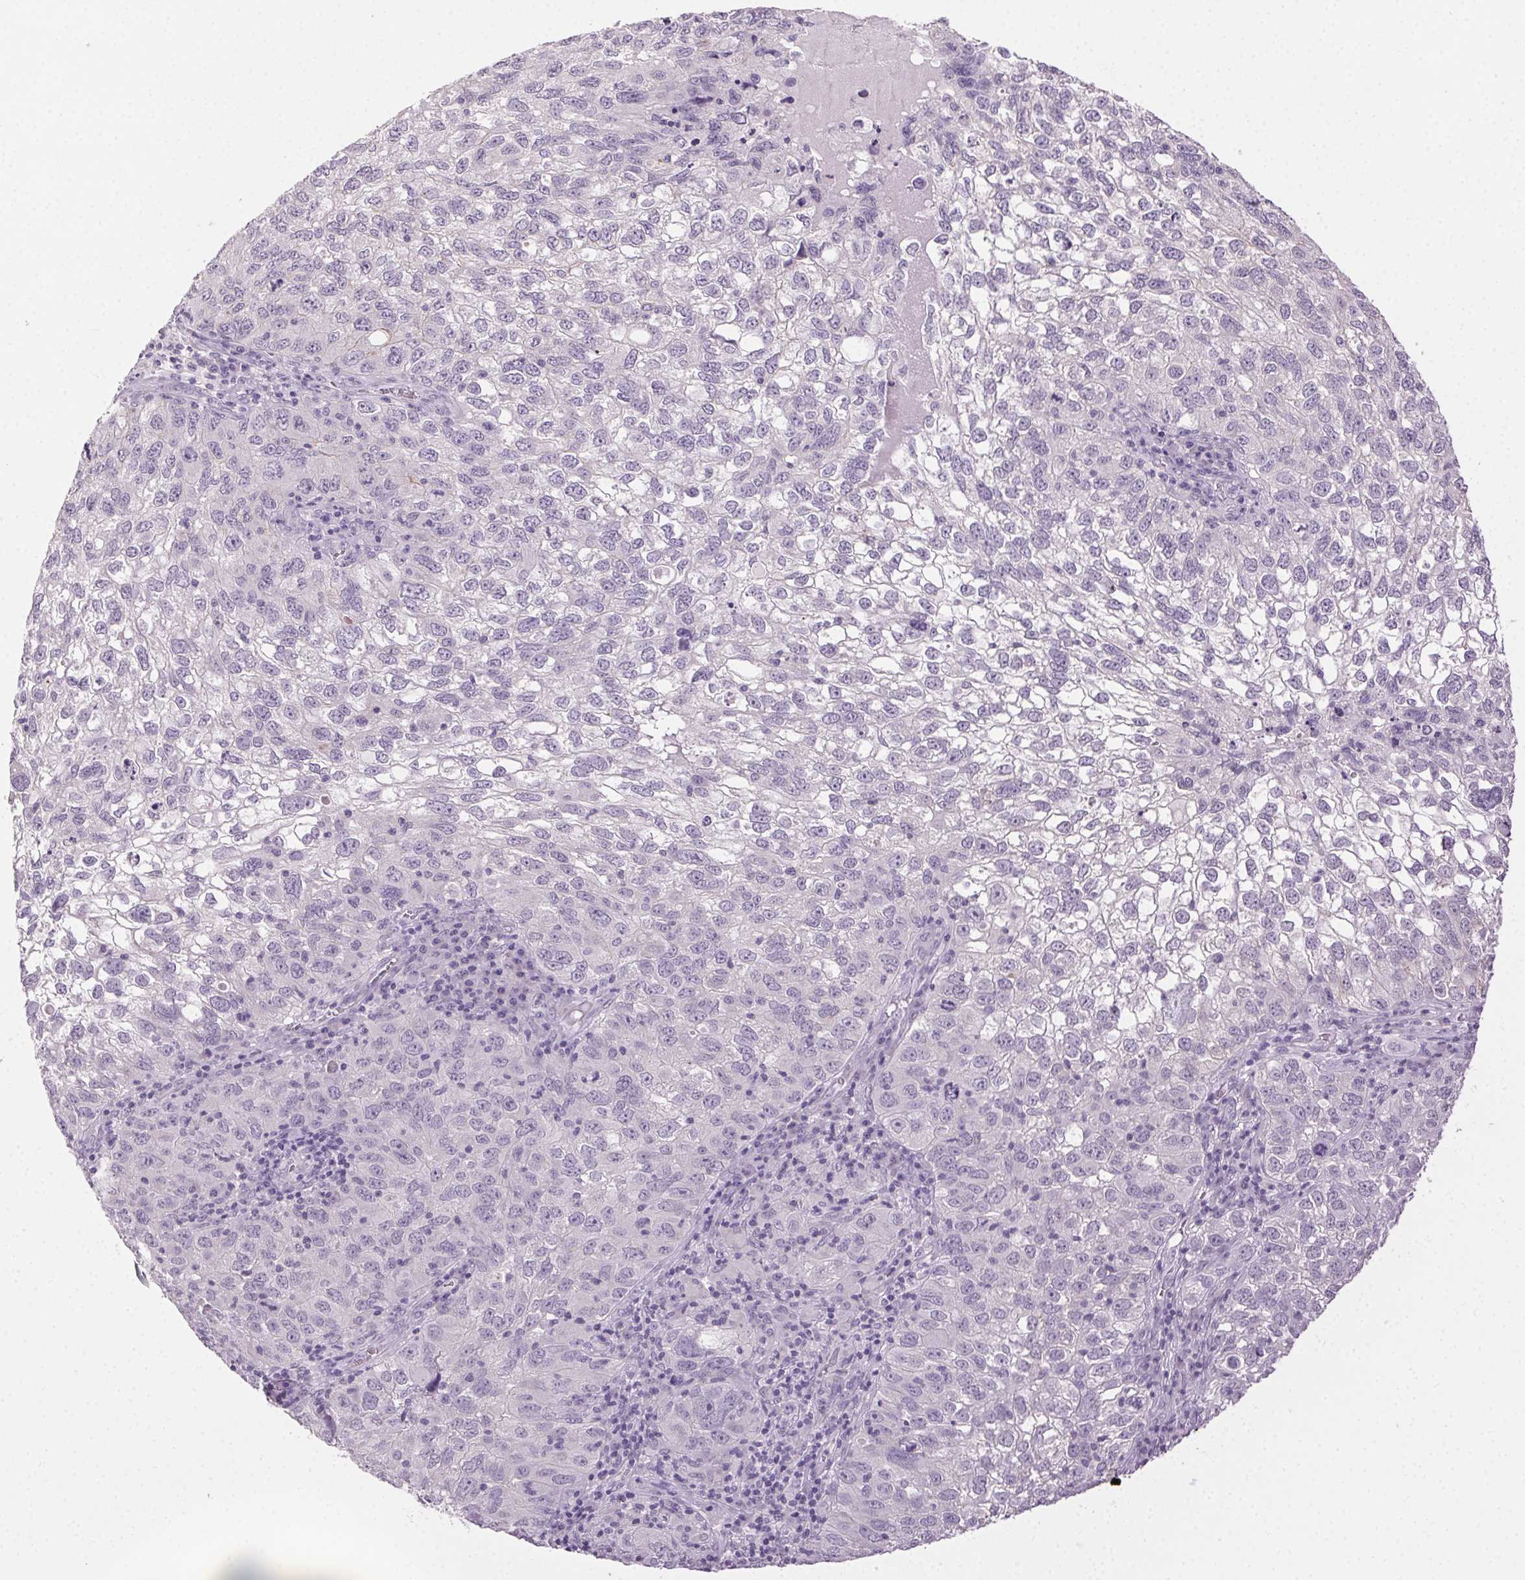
{"staining": {"intensity": "negative", "quantity": "none", "location": "none"}, "tissue": "cervical cancer", "cell_type": "Tumor cells", "image_type": "cancer", "snomed": [{"axis": "morphology", "description": "Squamous cell carcinoma, NOS"}, {"axis": "topography", "description": "Cervix"}], "caption": "Immunohistochemistry of cervical squamous cell carcinoma shows no staining in tumor cells.", "gene": "CLDN10", "patient": {"sex": "female", "age": 55}}